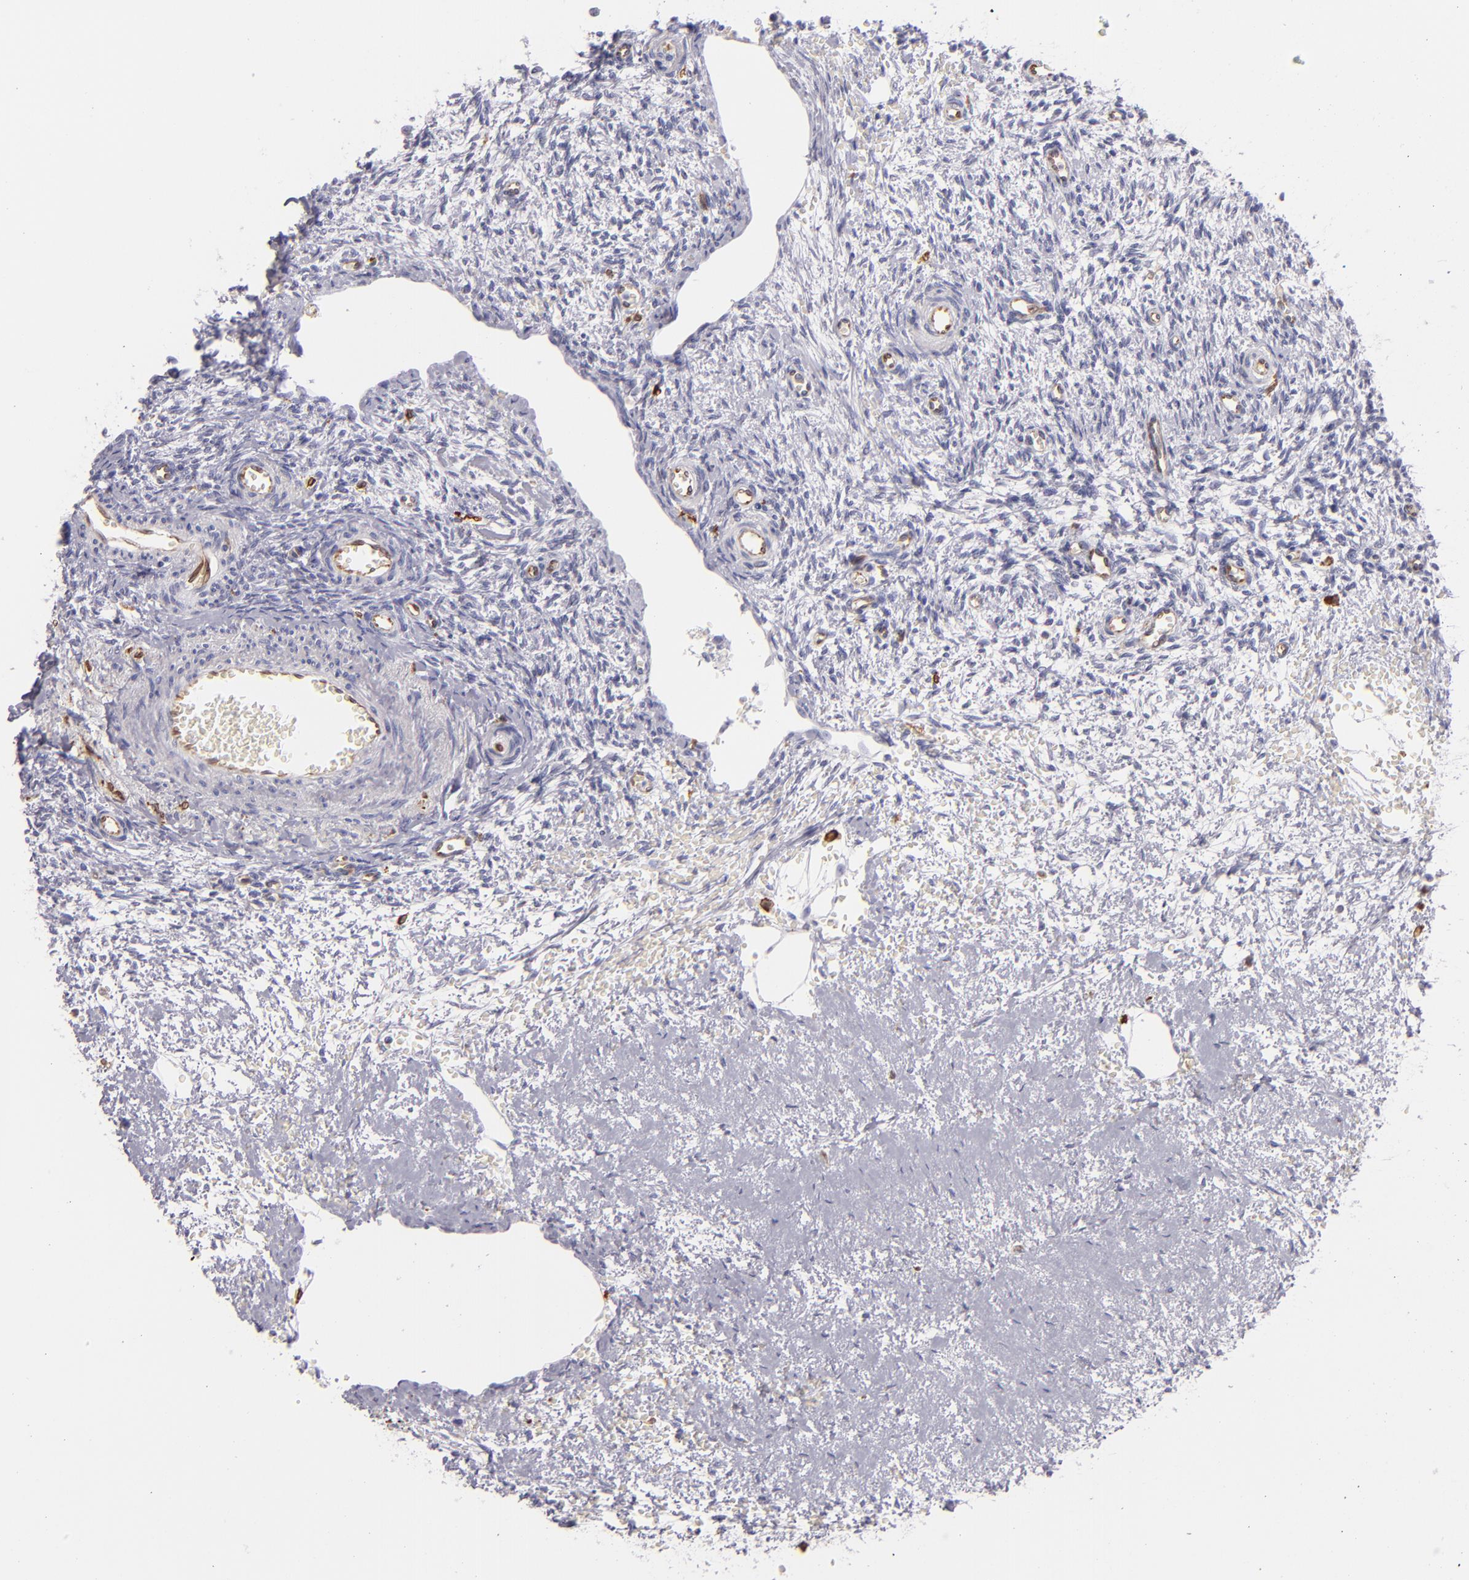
{"staining": {"intensity": "weak", "quantity": ">75%", "location": "cytoplasmic/membranous"}, "tissue": "ovary", "cell_type": "Follicle cells", "image_type": "normal", "snomed": [{"axis": "morphology", "description": "Normal tissue, NOS"}, {"axis": "topography", "description": "Ovary"}], "caption": "Follicle cells exhibit low levels of weak cytoplasmic/membranous staining in approximately >75% of cells in normal ovary. The staining is performed using DAB (3,3'-diaminobenzidine) brown chromogen to label protein expression. The nuclei are counter-stained blue using hematoxylin.", "gene": "CD74", "patient": {"sex": "female", "age": 39}}